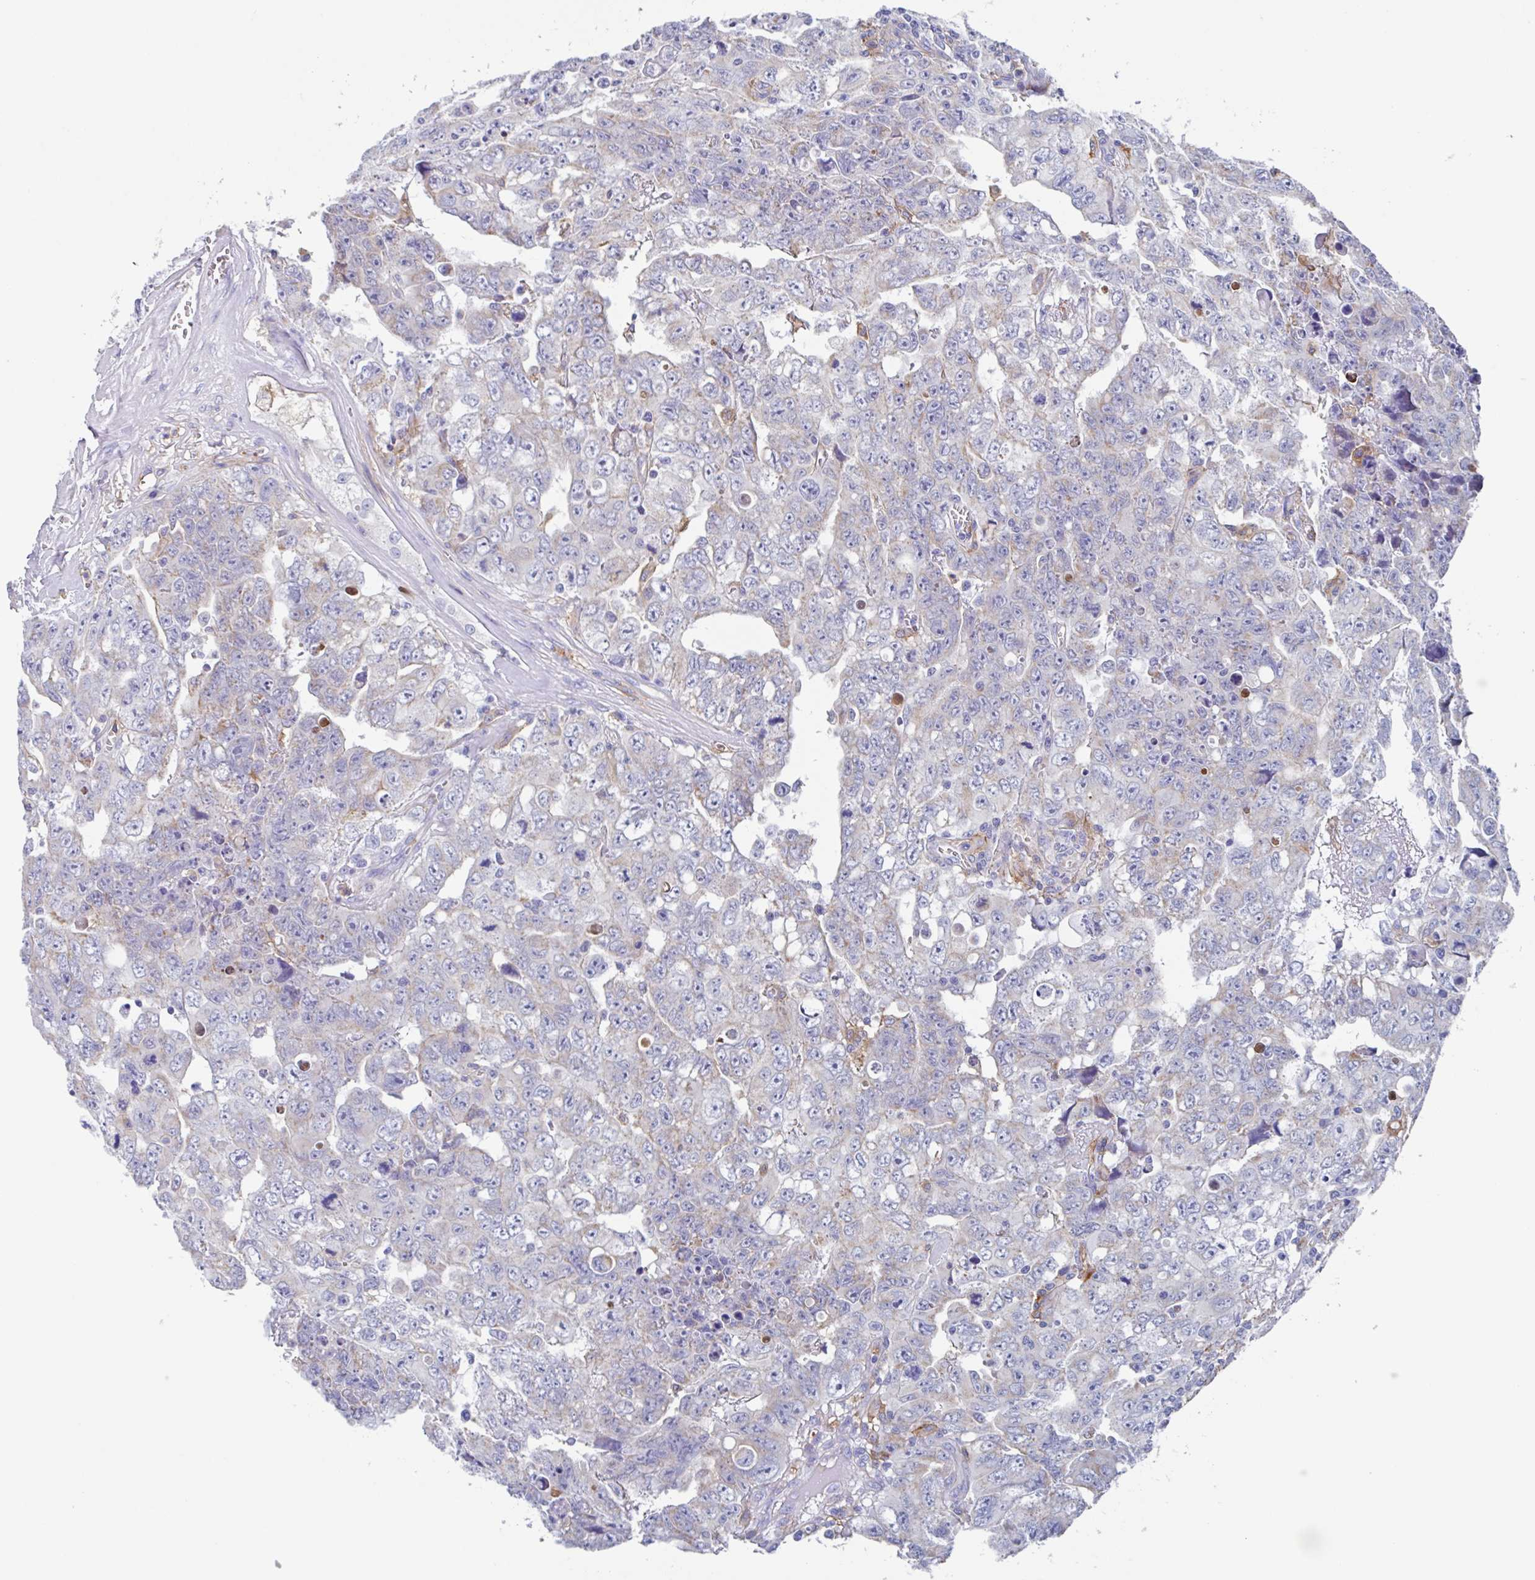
{"staining": {"intensity": "weak", "quantity": "<25%", "location": "cytoplasmic/membranous"}, "tissue": "testis cancer", "cell_type": "Tumor cells", "image_type": "cancer", "snomed": [{"axis": "morphology", "description": "Carcinoma, Embryonal, NOS"}, {"axis": "topography", "description": "Testis"}], "caption": "This is a histopathology image of IHC staining of embryonal carcinoma (testis), which shows no expression in tumor cells.", "gene": "FCGR3A", "patient": {"sex": "male", "age": 24}}